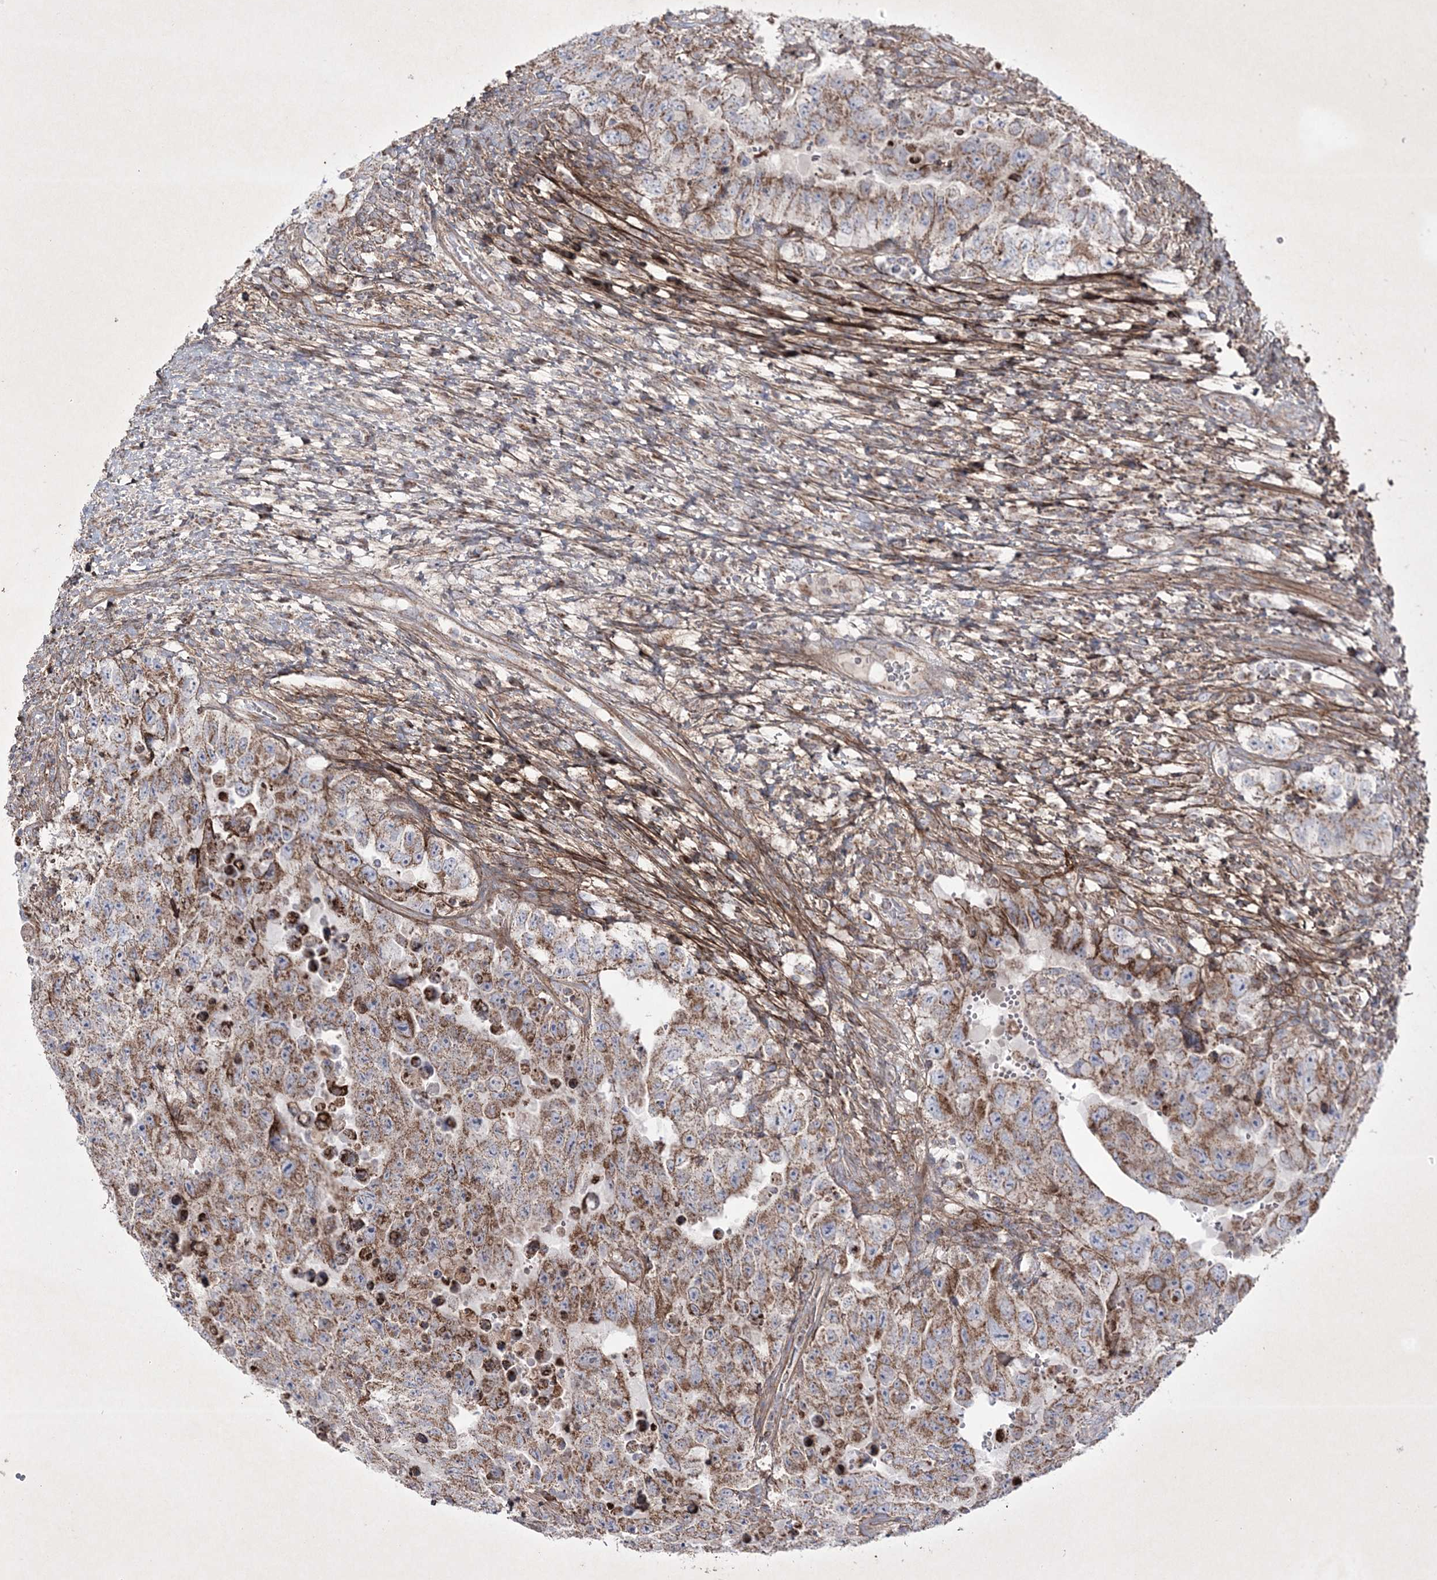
{"staining": {"intensity": "moderate", "quantity": ">75%", "location": "cytoplasmic/membranous"}, "tissue": "testis cancer", "cell_type": "Tumor cells", "image_type": "cancer", "snomed": [{"axis": "morphology", "description": "Carcinoma, Embryonal, NOS"}, {"axis": "topography", "description": "Testis"}], "caption": "Immunohistochemistry (IHC) image of neoplastic tissue: human testis embryonal carcinoma stained using IHC exhibits medium levels of moderate protein expression localized specifically in the cytoplasmic/membranous of tumor cells, appearing as a cytoplasmic/membranous brown color.", "gene": "RICTOR", "patient": {"sex": "male", "age": 26}}